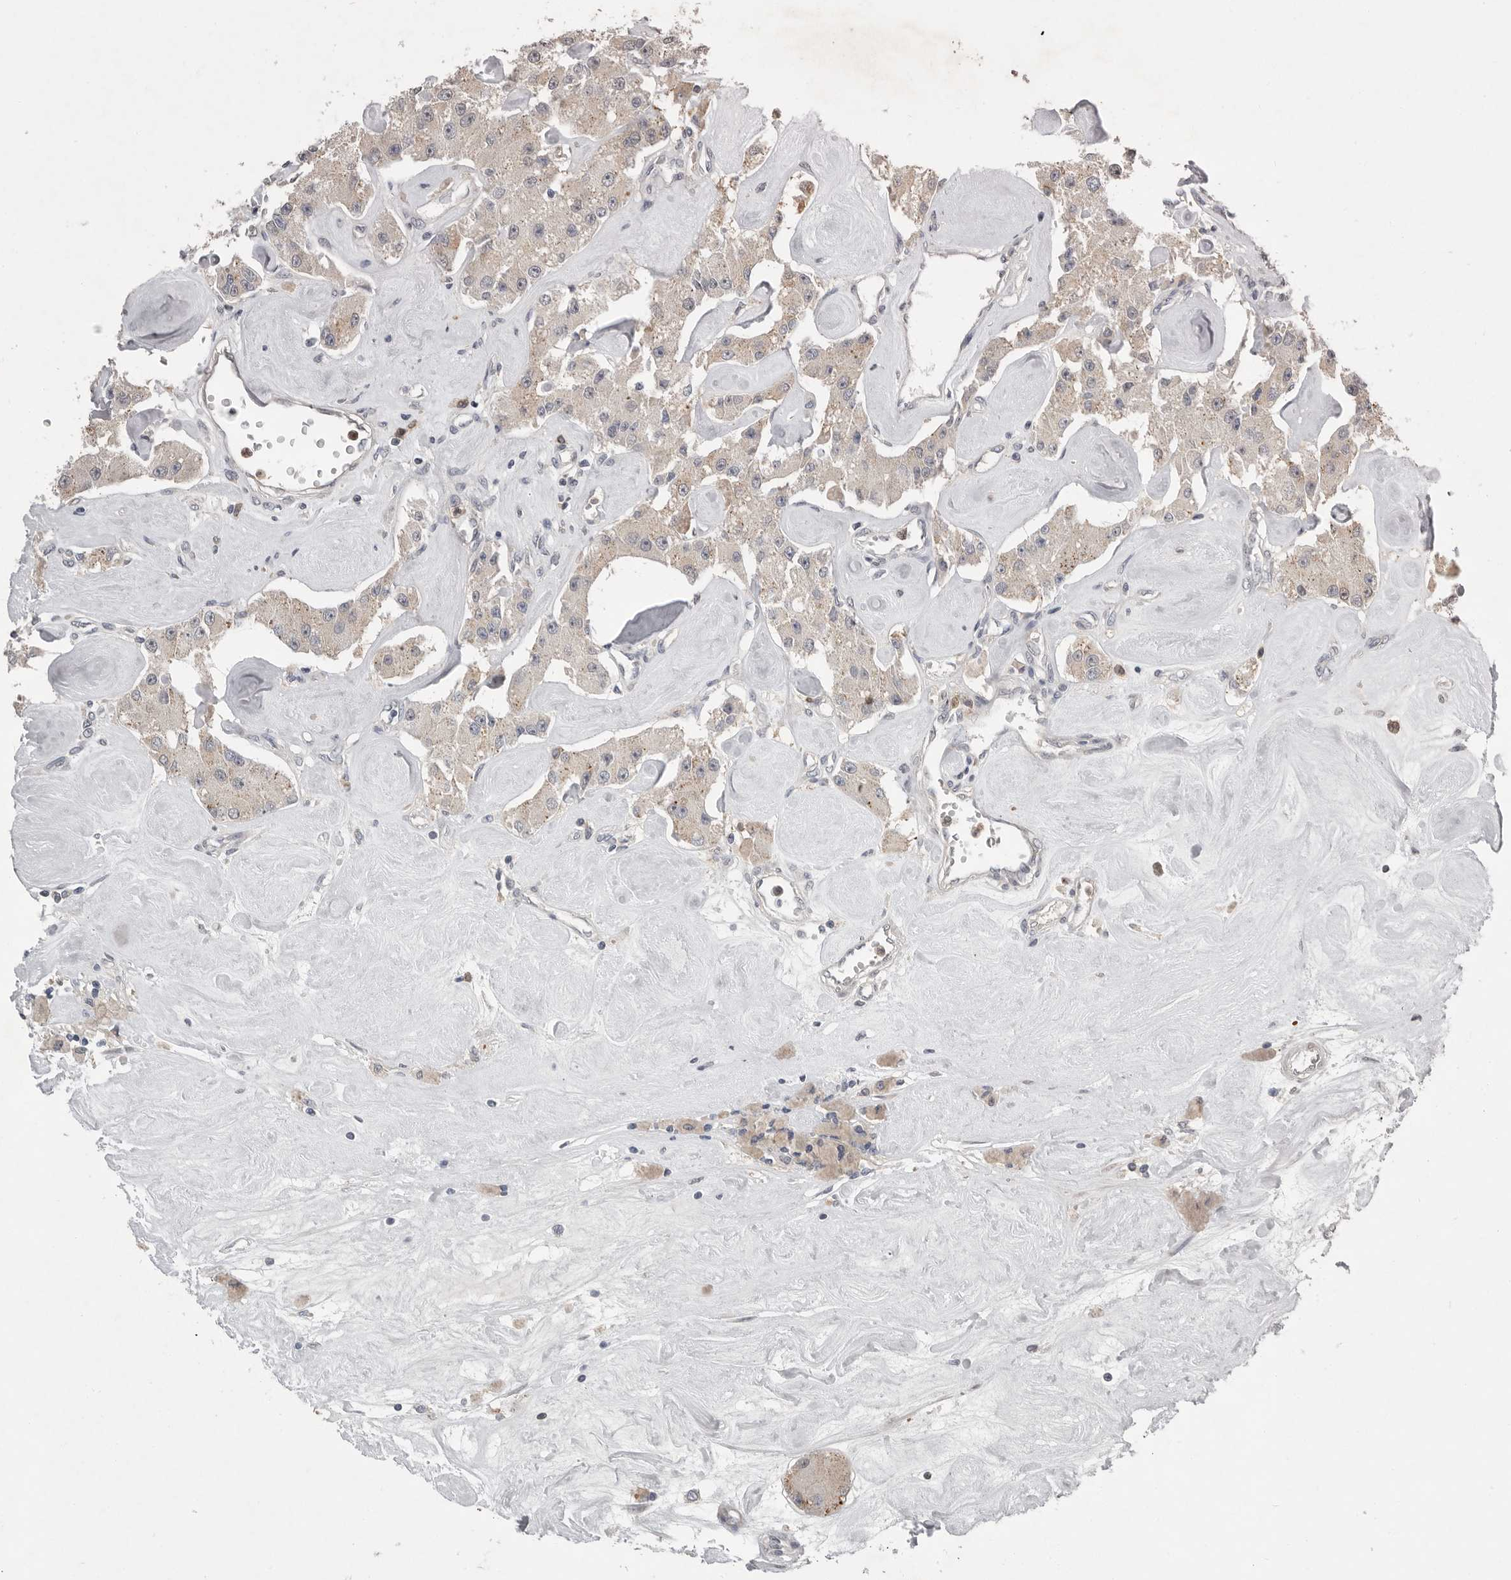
{"staining": {"intensity": "negative", "quantity": "none", "location": "none"}, "tissue": "carcinoid", "cell_type": "Tumor cells", "image_type": "cancer", "snomed": [{"axis": "morphology", "description": "Carcinoid, malignant, NOS"}, {"axis": "topography", "description": "Pancreas"}], "caption": "Malignant carcinoid stained for a protein using immunohistochemistry displays no positivity tumor cells.", "gene": "RALGPS2", "patient": {"sex": "male", "age": 41}}